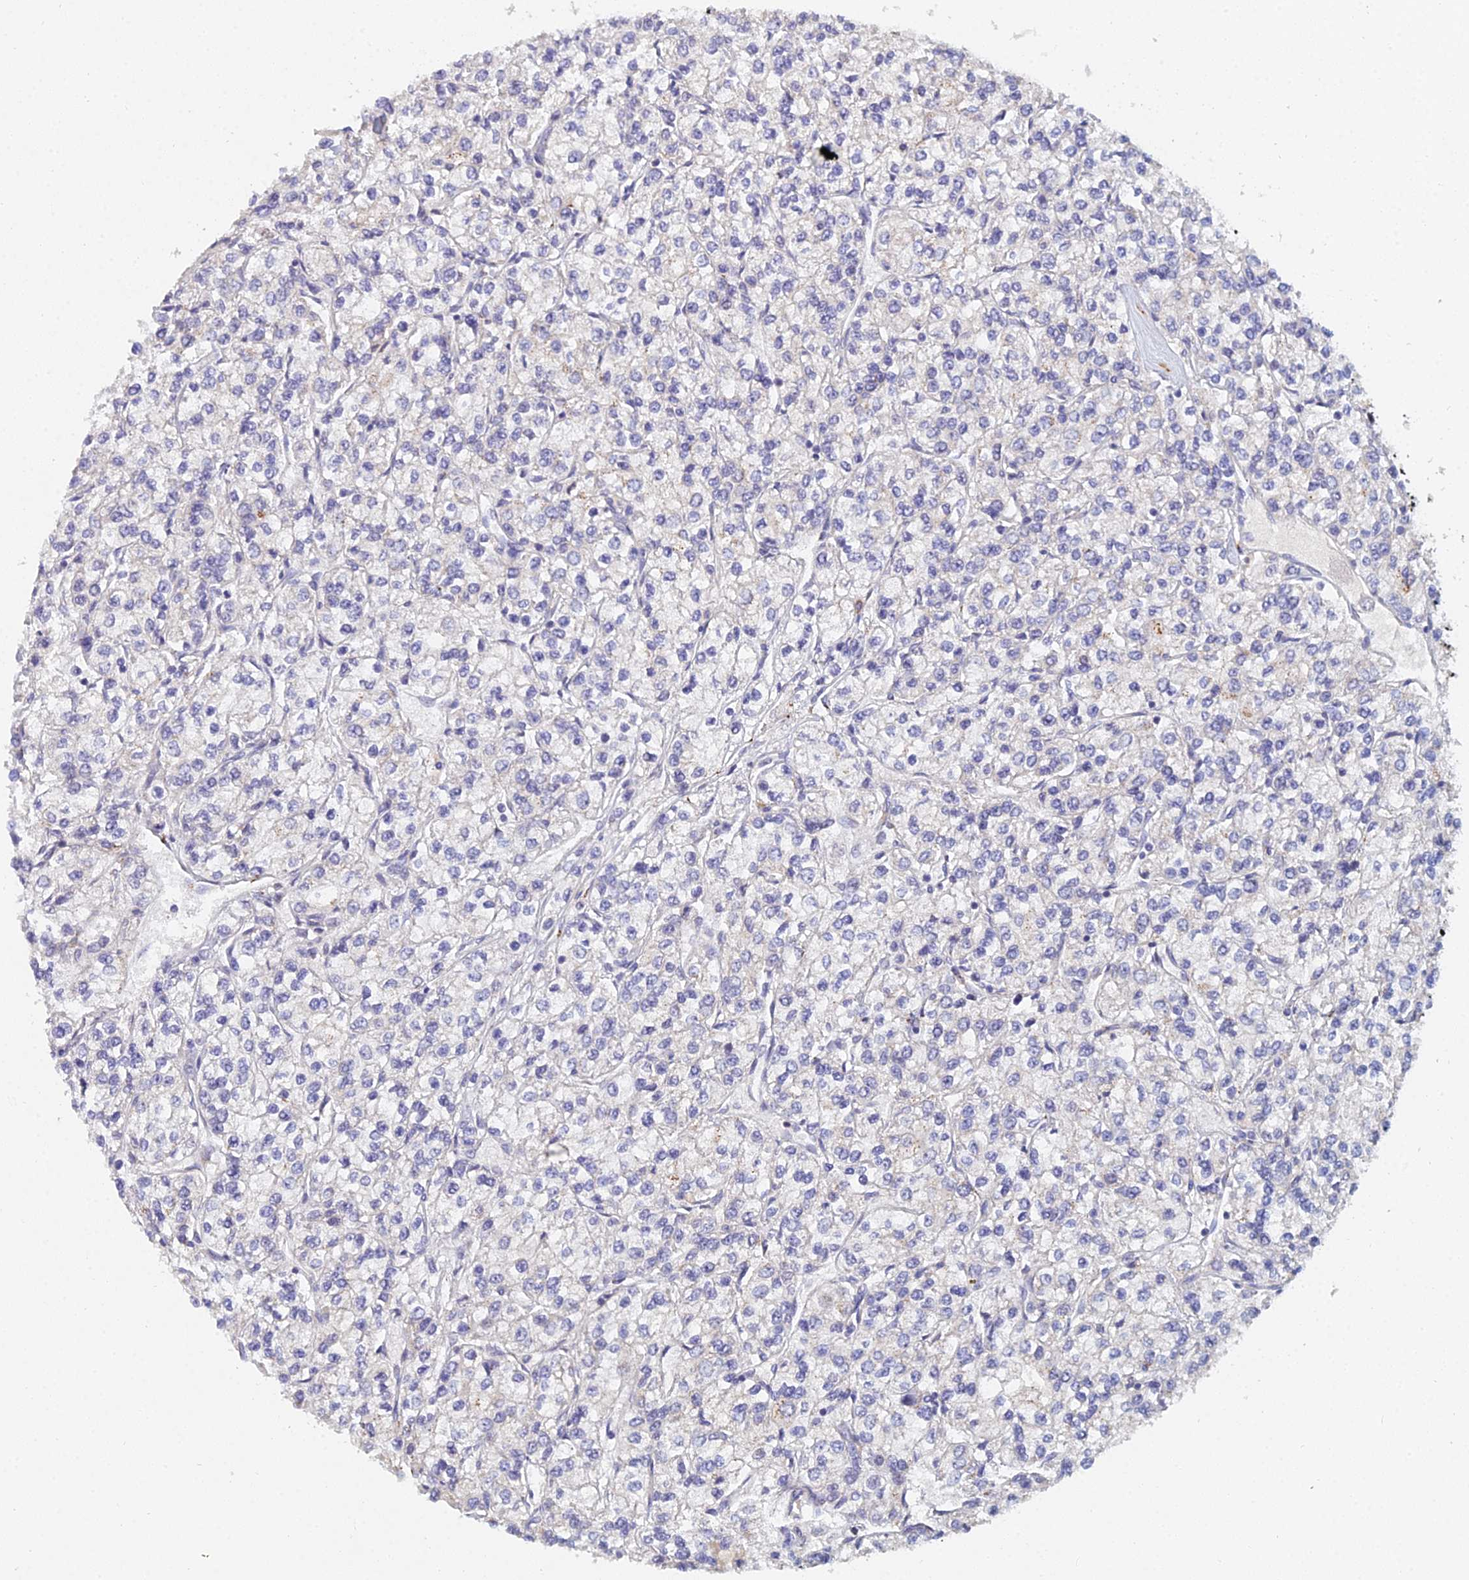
{"staining": {"intensity": "negative", "quantity": "none", "location": "none"}, "tissue": "renal cancer", "cell_type": "Tumor cells", "image_type": "cancer", "snomed": [{"axis": "morphology", "description": "Adenocarcinoma, NOS"}, {"axis": "topography", "description": "Kidney"}], "caption": "Adenocarcinoma (renal) was stained to show a protein in brown. There is no significant staining in tumor cells.", "gene": "THOC3", "patient": {"sex": "male", "age": 80}}